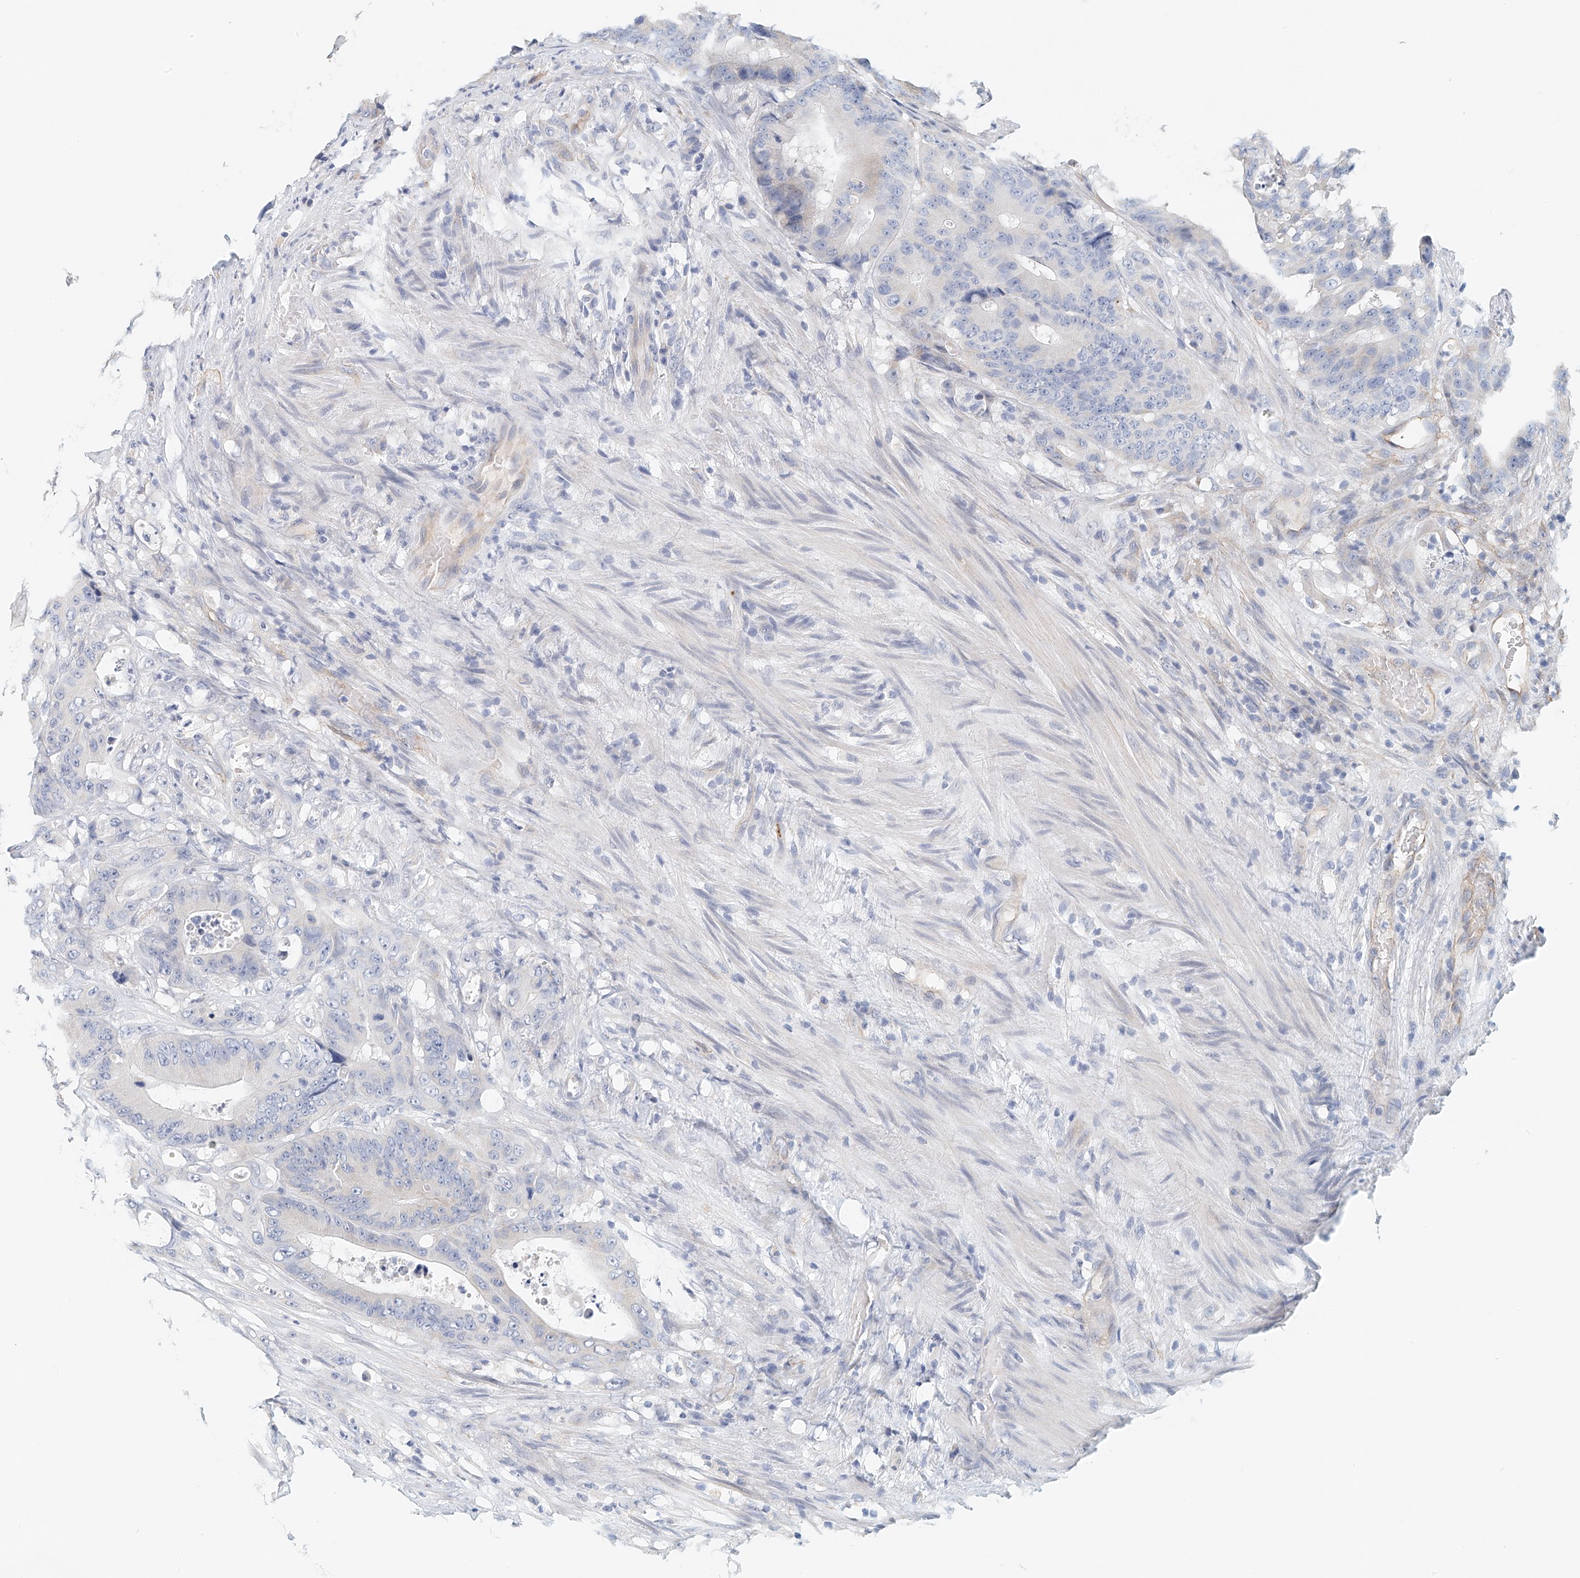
{"staining": {"intensity": "negative", "quantity": "none", "location": "none"}, "tissue": "colorectal cancer", "cell_type": "Tumor cells", "image_type": "cancer", "snomed": [{"axis": "morphology", "description": "Adenocarcinoma, NOS"}, {"axis": "topography", "description": "Colon"}], "caption": "Tumor cells are negative for protein expression in human colorectal cancer (adenocarcinoma).", "gene": "ARHGAP28", "patient": {"sex": "male", "age": 83}}